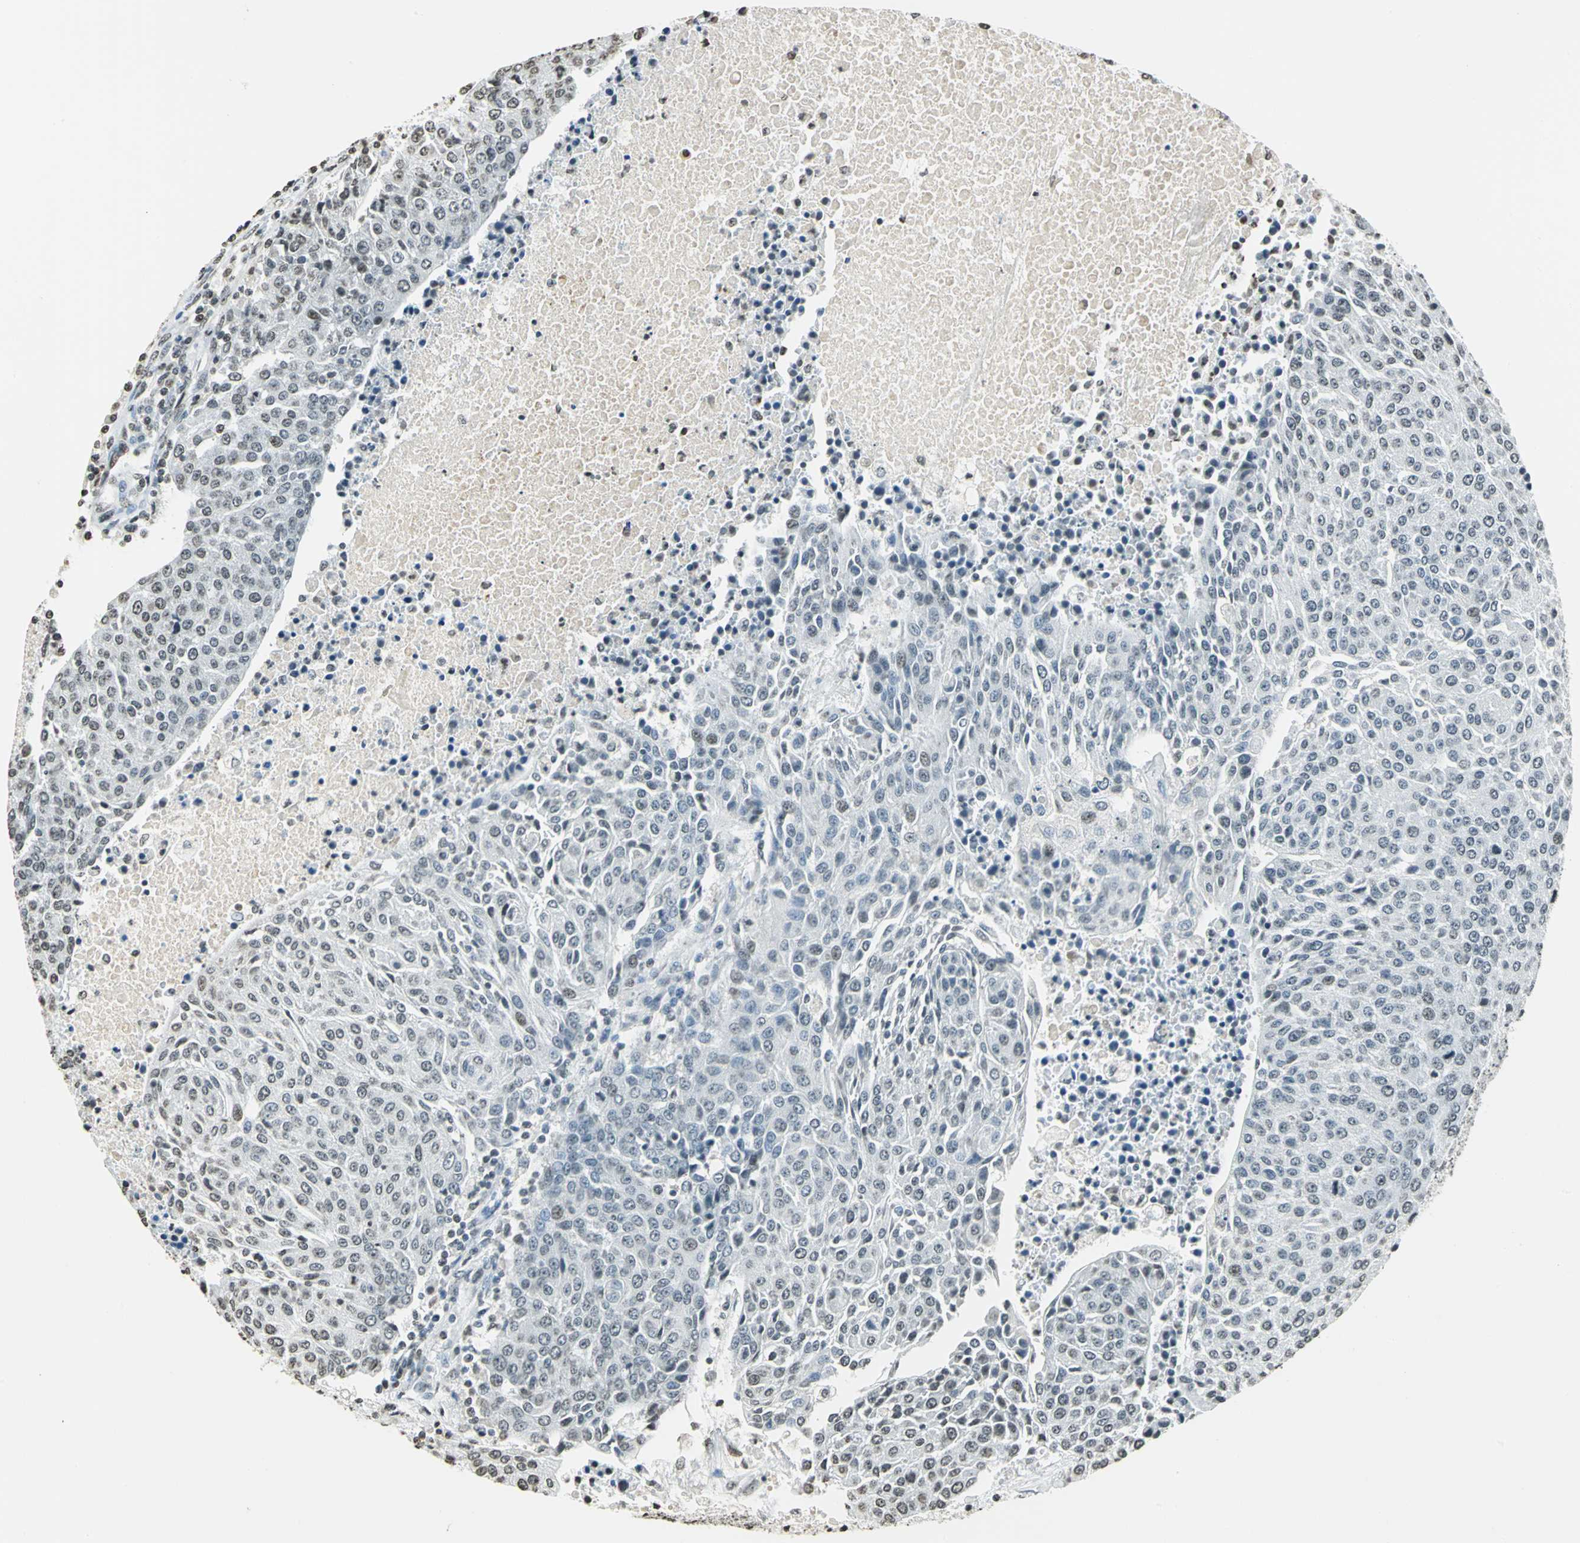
{"staining": {"intensity": "weak", "quantity": "<25%", "location": "nuclear"}, "tissue": "urothelial cancer", "cell_type": "Tumor cells", "image_type": "cancer", "snomed": [{"axis": "morphology", "description": "Urothelial carcinoma, High grade"}, {"axis": "topography", "description": "Urinary bladder"}], "caption": "A high-resolution image shows immunohistochemistry staining of urothelial carcinoma (high-grade), which exhibits no significant staining in tumor cells.", "gene": "MCM4", "patient": {"sex": "female", "age": 85}}